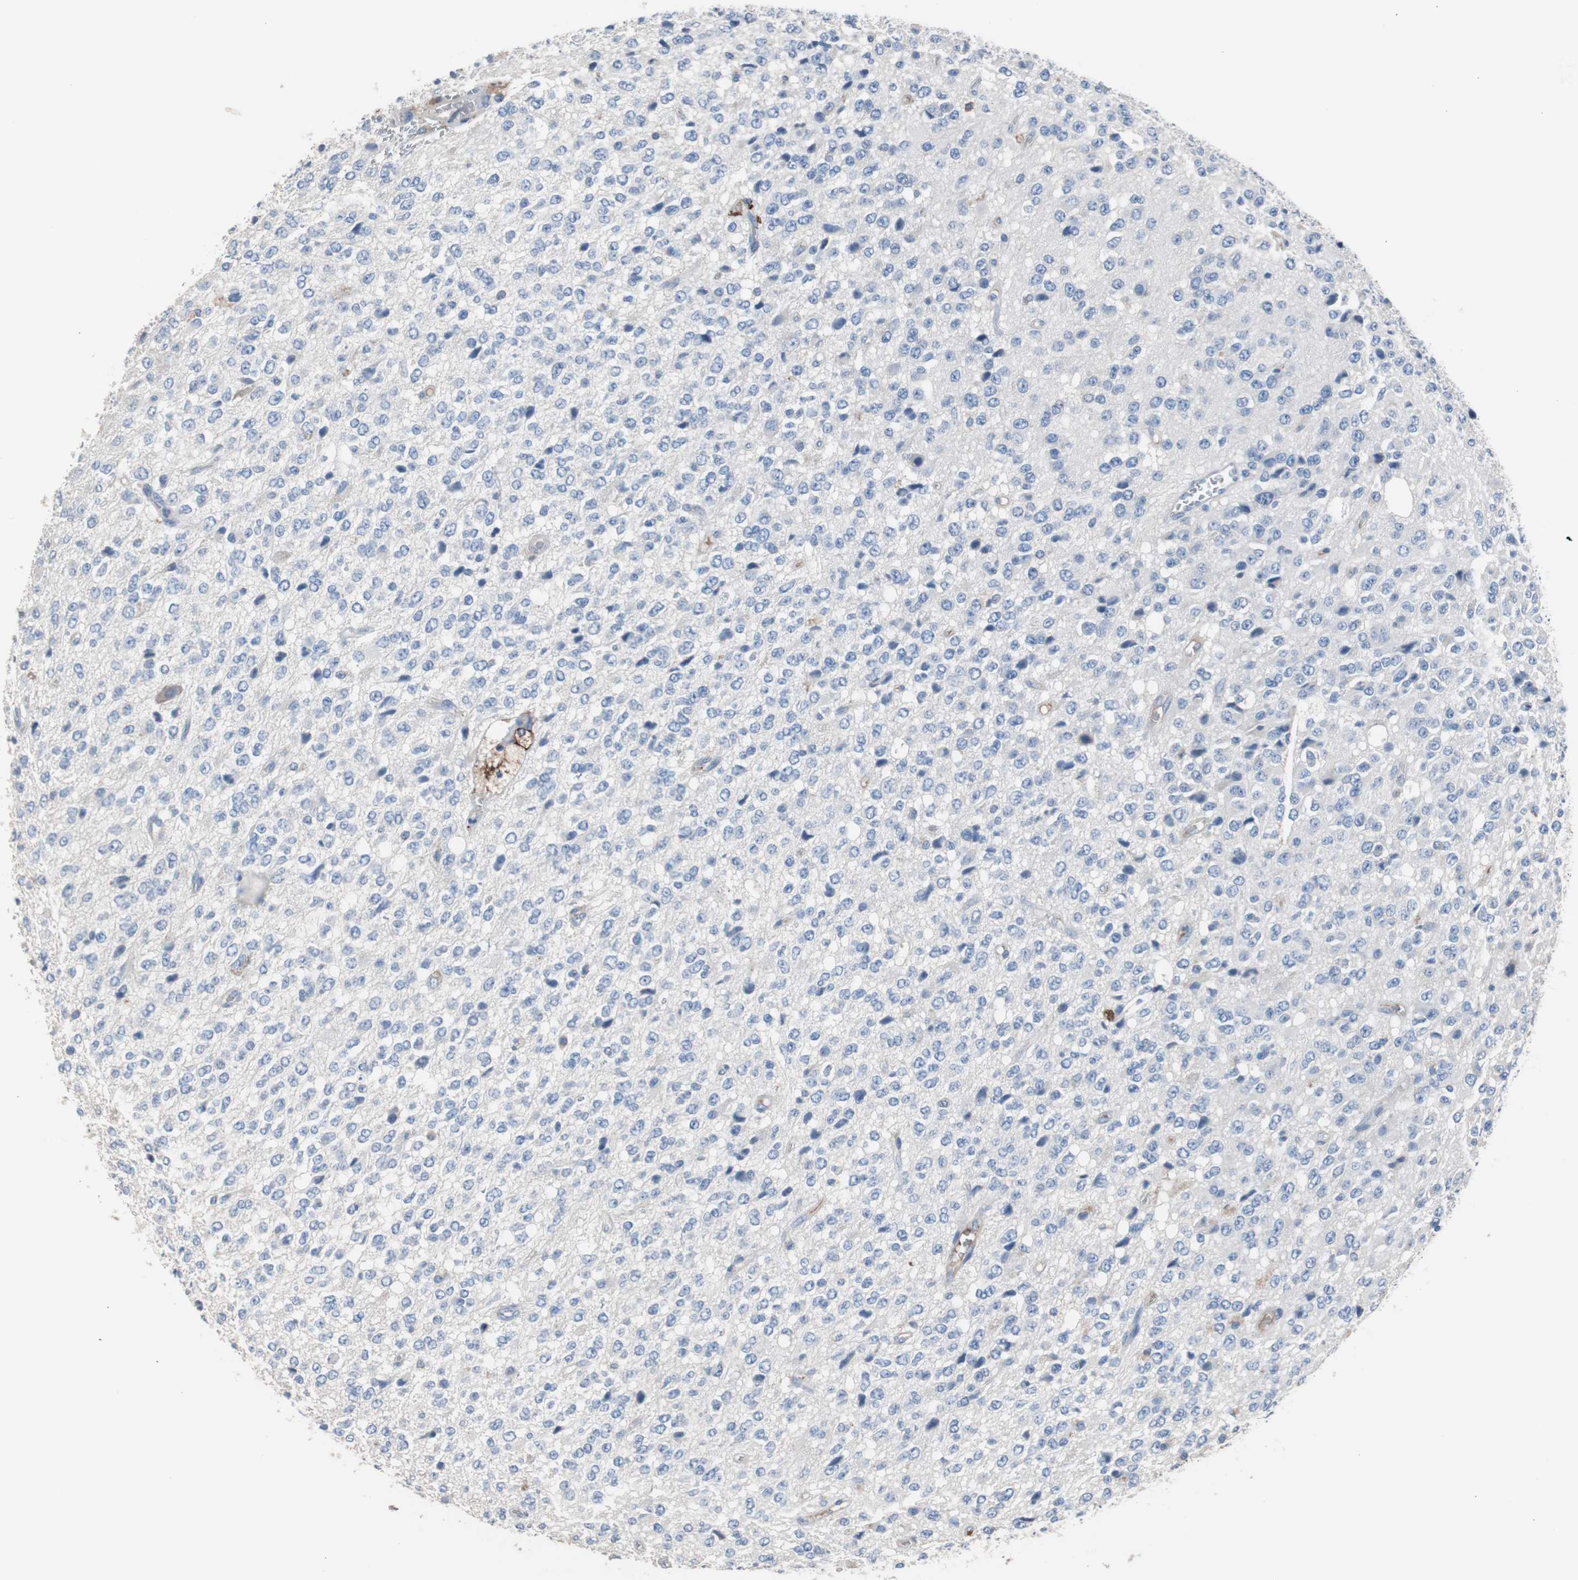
{"staining": {"intensity": "negative", "quantity": "none", "location": "none"}, "tissue": "glioma", "cell_type": "Tumor cells", "image_type": "cancer", "snomed": [{"axis": "morphology", "description": "Glioma, malignant, High grade"}, {"axis": "topography", "description": "pancreas cauda"}], "caption": "Immunohistochemical staining of human malignant glioma (high-grade) demonstrates no significant positivity in tumor cells.", "gene": "FCGR2B", "patient": {"sex": "male", "age": 60}}